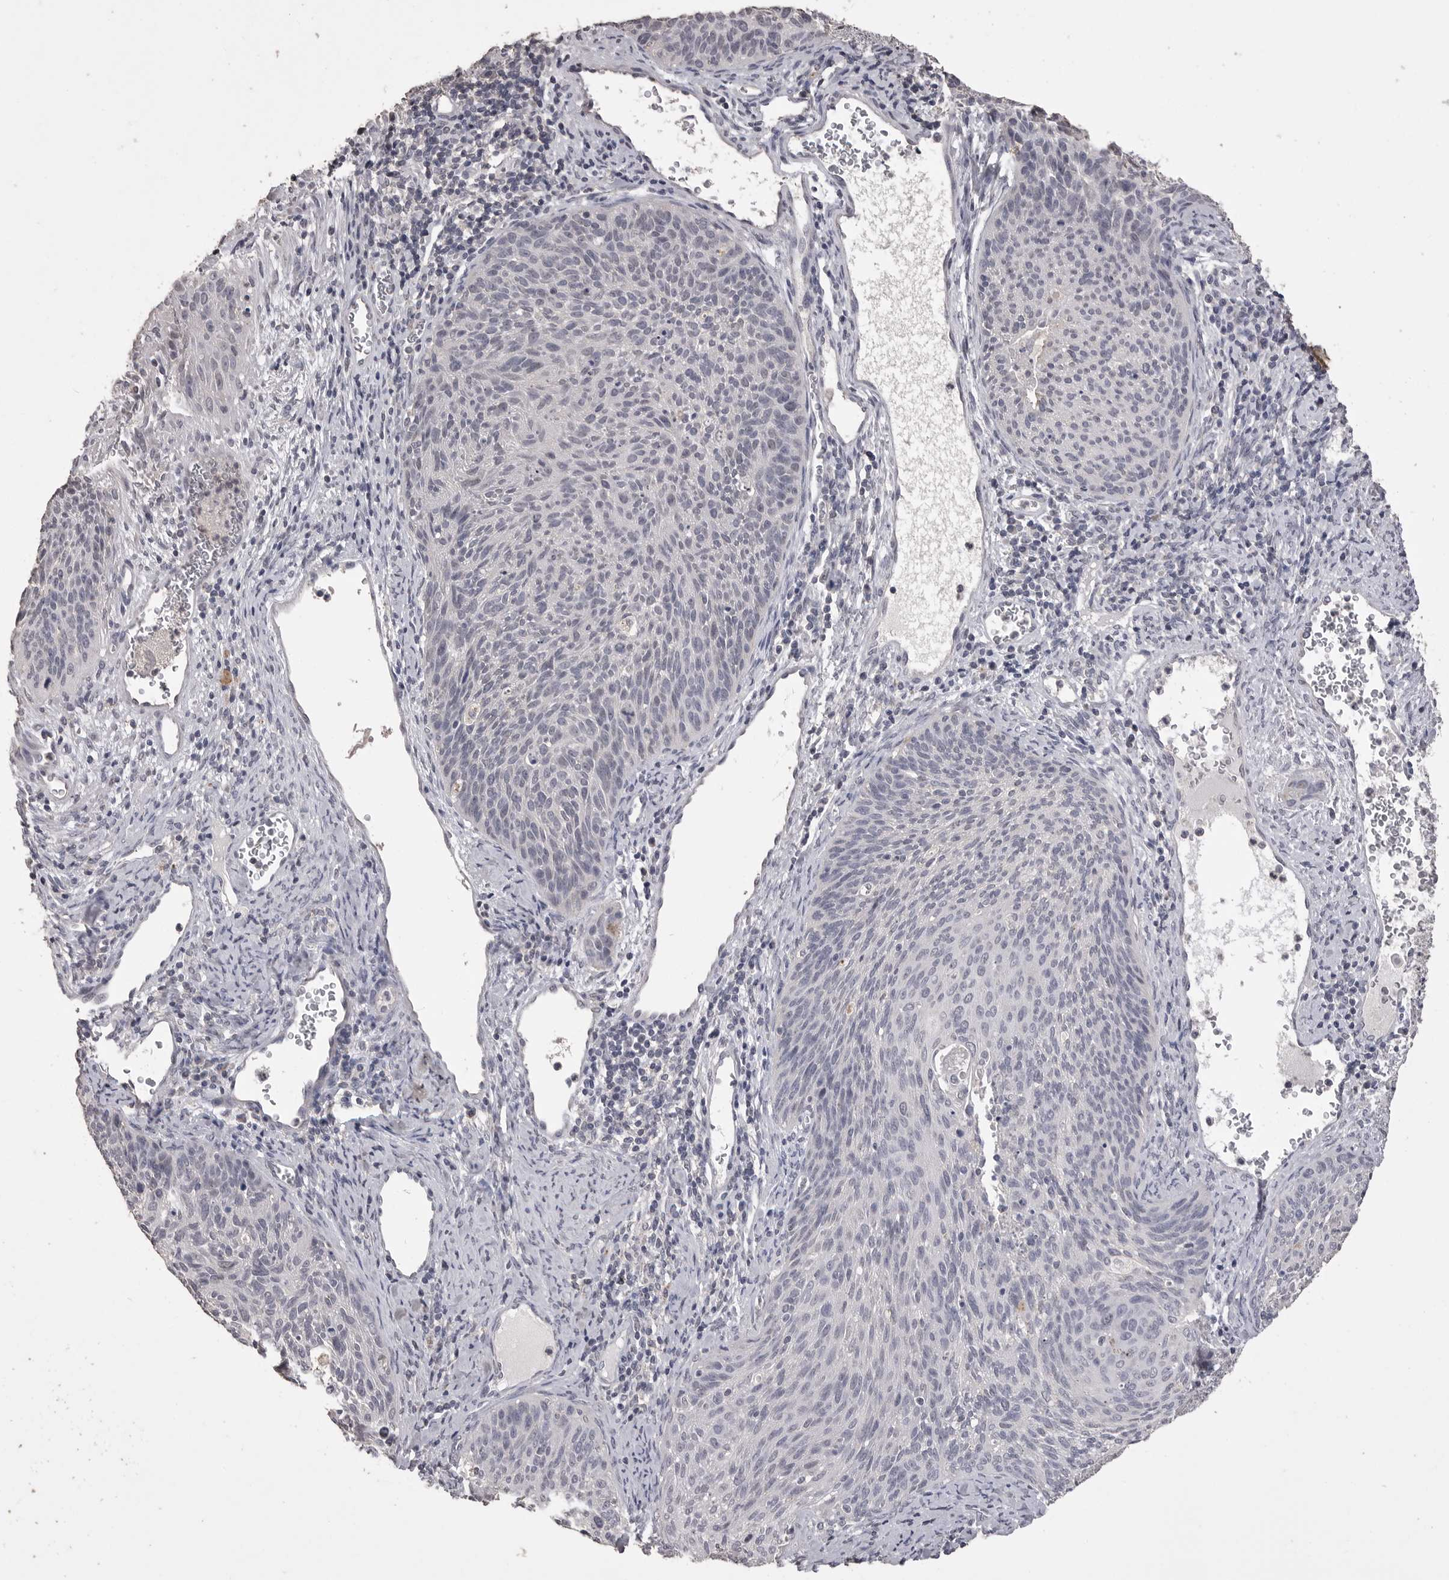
{"staining": {"intensity": "negative", "quantity": "none", "location": "none"}, "tissue": "cervical cancer", "cell_type": "Tumor cells", "image_type": "cancer", "snomed": [{"axis": "morphology", "description": "Squamous cell carcinoma, NOS"}, {"axis": "topography", "description": "Cervix"}], "caption": "Micrograph shows no protein positivity in tumor cells of cervical squamous cell carcinoma tissue. (DAB (3,3'-diaminobenzidine) immunohistochemistry visualized using brightfield microscopy, high magnification).", "gene": "MMP7", "patient": {"sex": "female", "age": 55}}